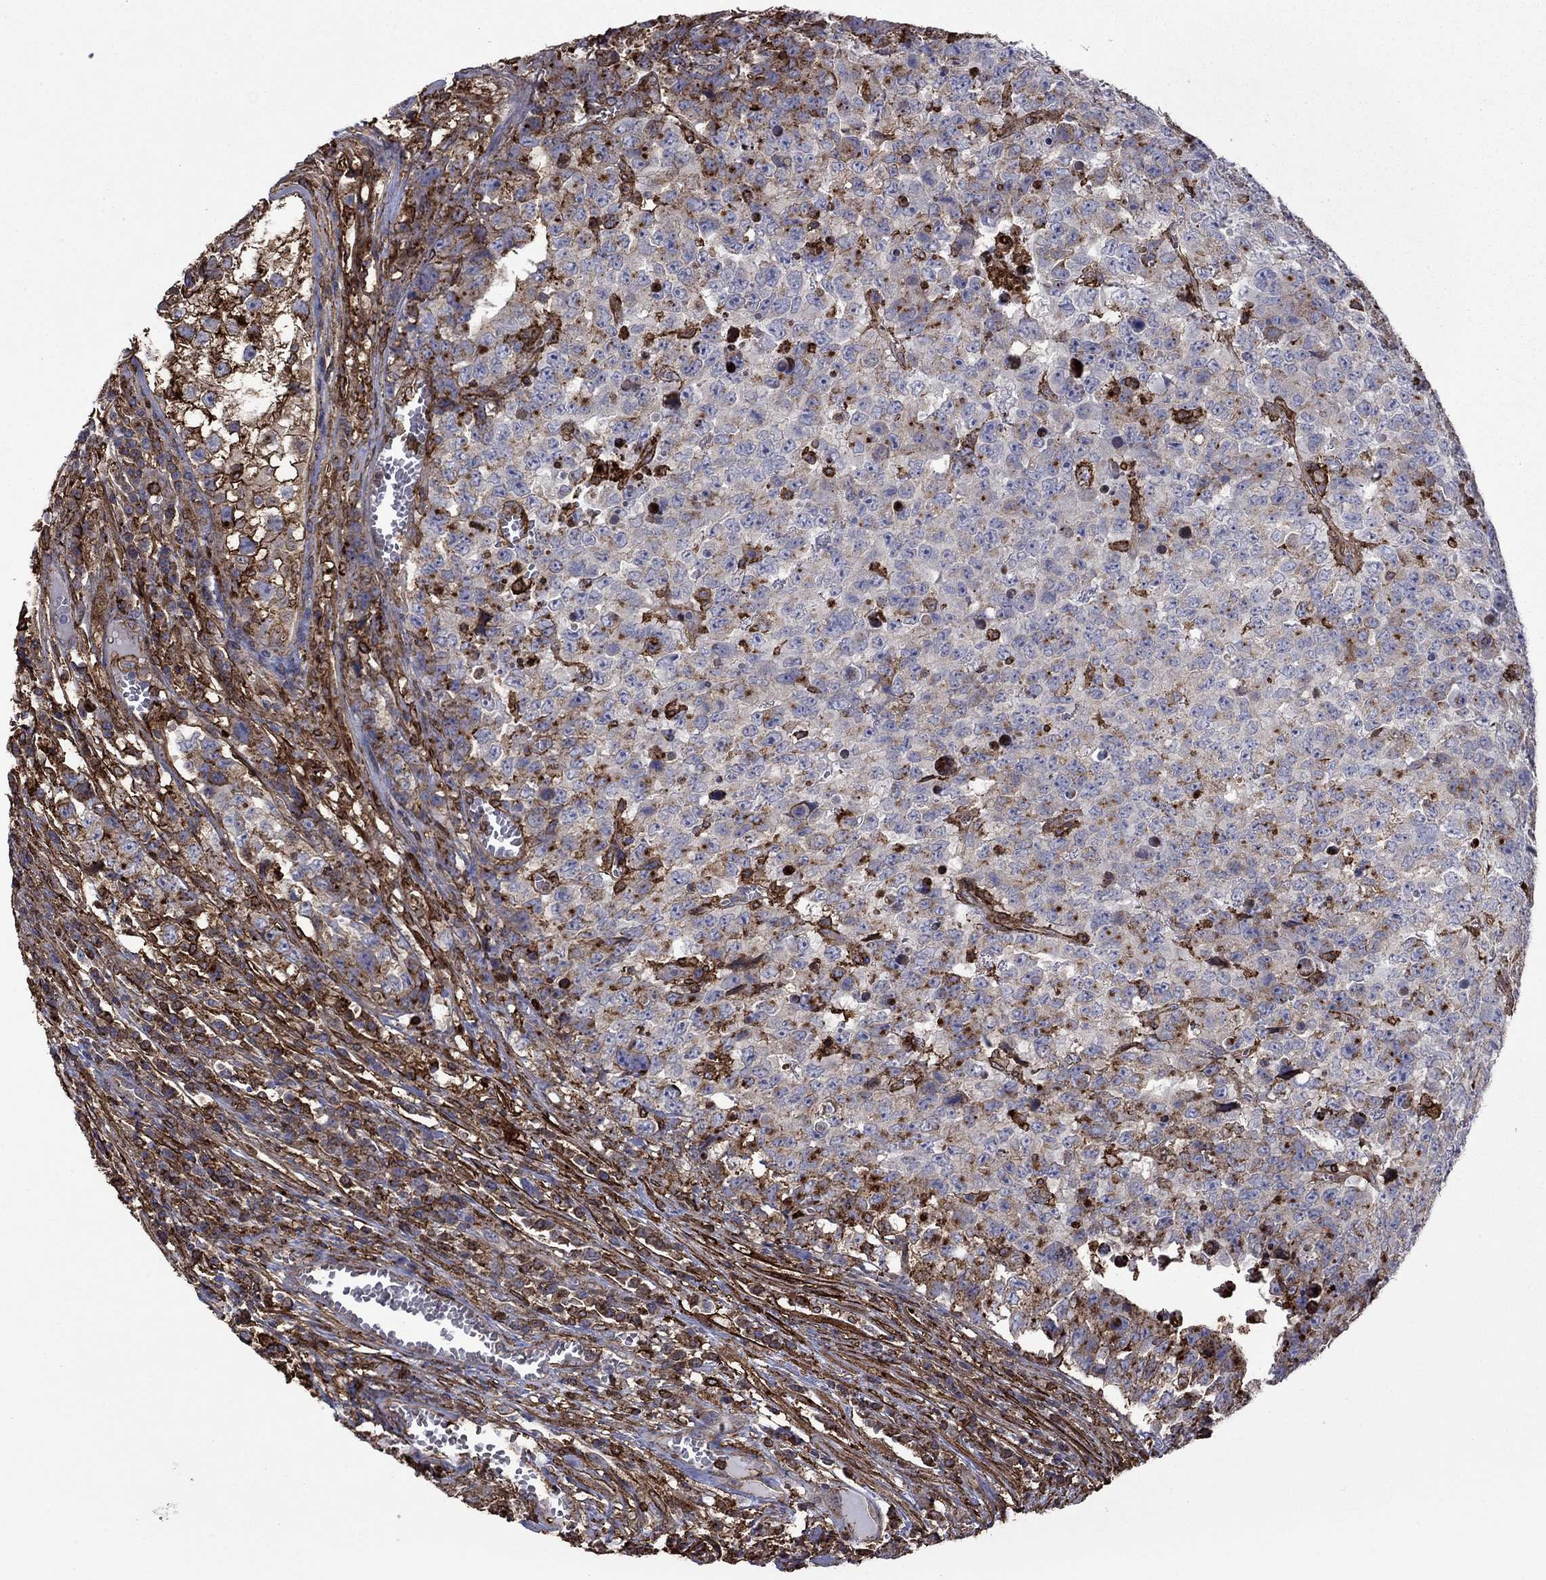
{"staining": {"intensity": "moderate", "quantity": "<25%", "location": "cytoplasmic/membranous"}, "tissue": "testis cancer", "cell_type": "Tumor cells", "image_type": "cancer", "snomed": [{"axis": "morphology", "description": "Carcinoma, Embryonal, NOS"}, {"axis": "topography", "description": "Testis"}], "caption": "High-magnification brightfield microscopy of embryonal carcinoma (testis) stained with DAB (3,3'-diaminobenzidine) (brown) and counterstained with hematoxylin (blue). tumor cells exhibit moderate cytoplasmic/membranous staining is identified in about<25% of cells. (DAB IHC, brown staining for protein, blue staining for nuclei).", "gene": "PLAU", "patient": {"sex": "male", "age": 23}}